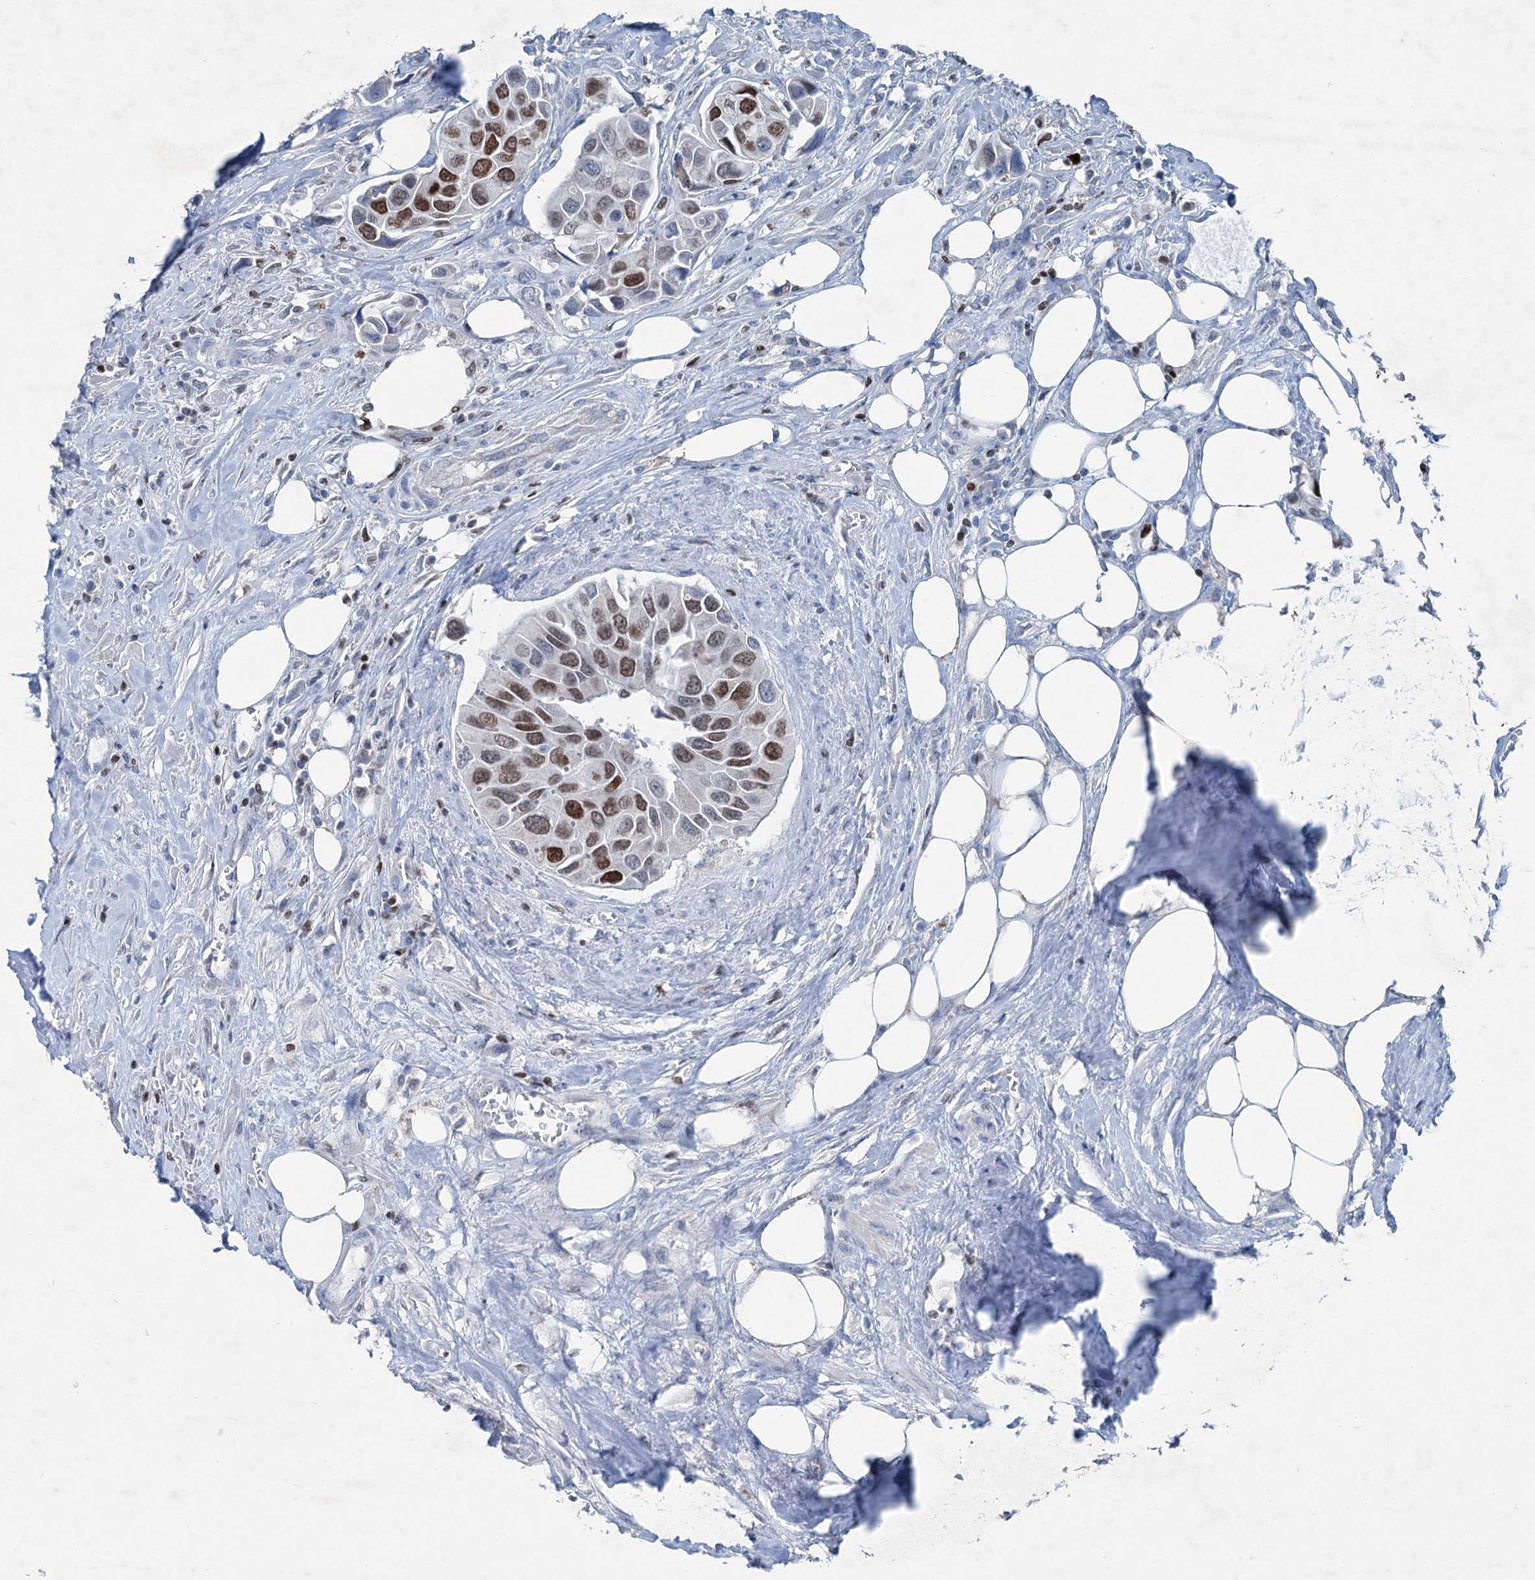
{"staining": {"intensity": "moderate", "quantity": ">75%", "location": "nuclear"}, "tissue": "urothelial cancer", "cell_type": "Tumor cells", "image_type": "cancer", "snomed": [{"axis": "morphology", "description": "Urothelial carcinoma, High grade"}, {"axis": "topography", "description": "Urinary bladder"}], "caption": "The immunohistochemical stain highlights moderate nuclear positivity in tumor cells of urothelial cancer tissue.", "gene": "ELP4", "patient": {"sex": "male", "age": 74}}